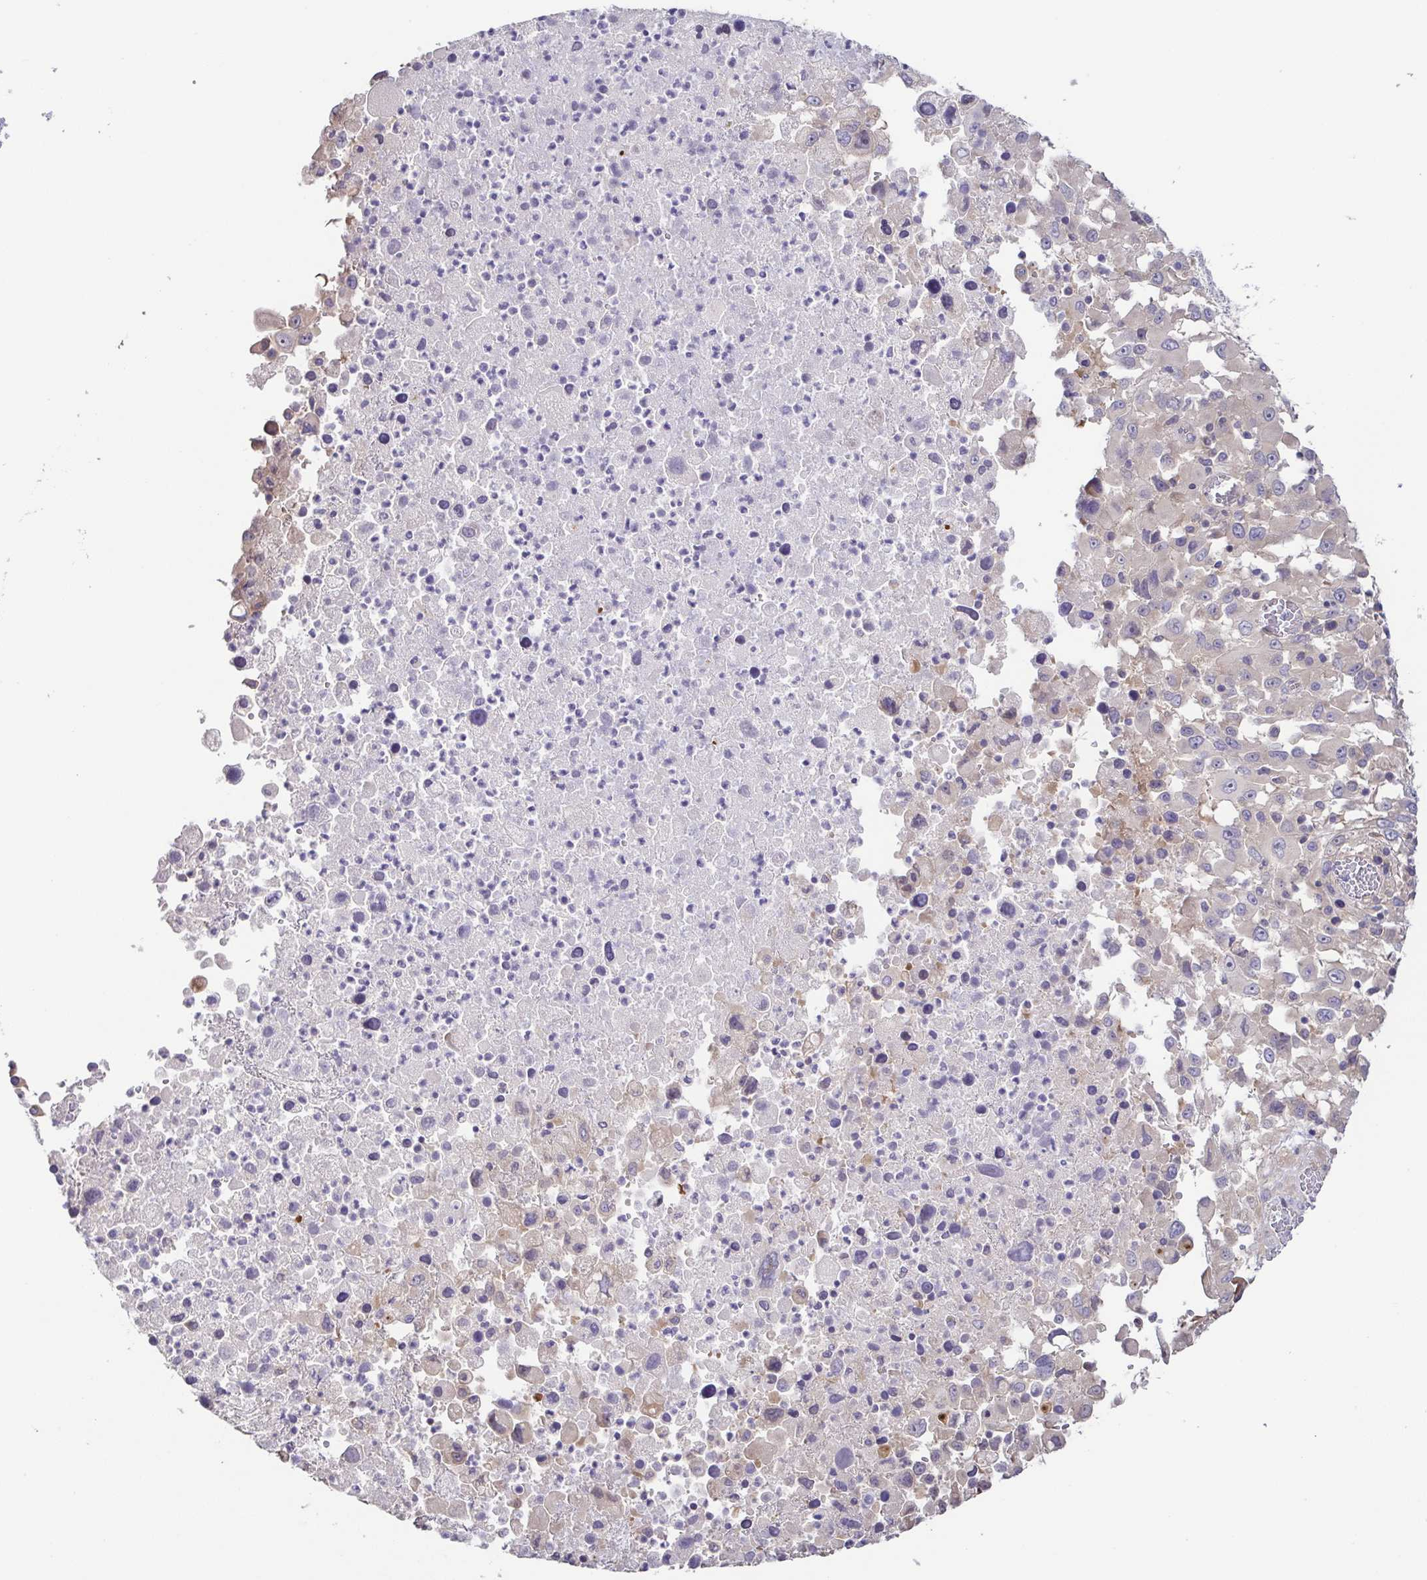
{"staining": {"intensity": "negative", "quantity": "none", "location": "none"}, "tissue": "melanoma", "cell_type": "Tumor cells", "image_type": "cancer", "snomed": [{"axis": "morphology", "description": "Malignant melanoma, Metastatic site"}, {"axis": "topography", "description": "Soft tissue"}], "caption": "DAB immunohistochemical staining of melanoma shows no significant positivity in tumor cells.", "gene": "EIF3D", "patient": {"sex": "male", "age": 50}}